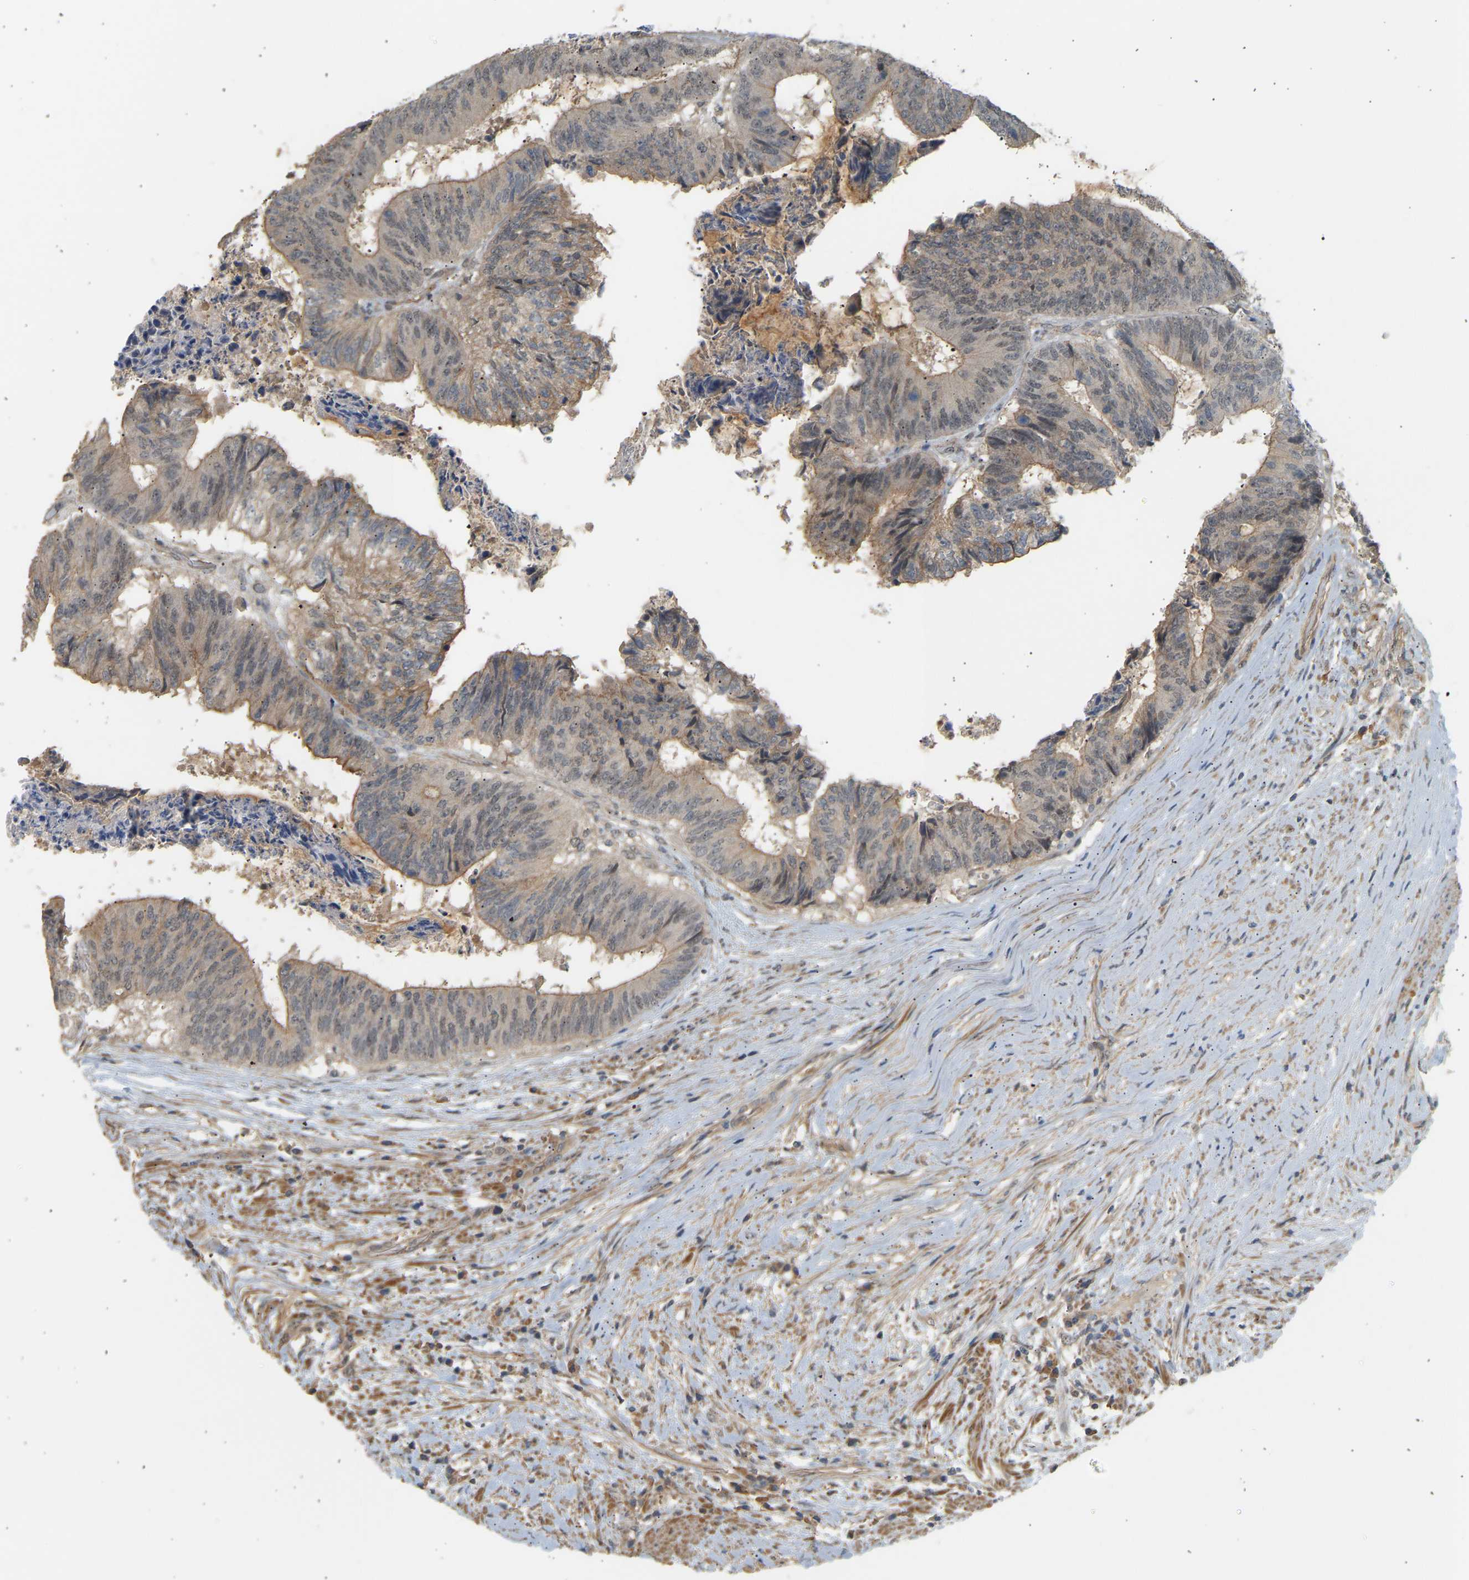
{"staining": {"intensity": "weak", "quantity": "25%-75%", "location": "cytoplasmic/membranous"}, "tissue": "colorectal cancer", "cell_type": "Tumor cells", "image_type": "cancer", "snomed": [{"axis": "morphology", "description": "Adenocarcinoma, NOS"}, {"axis": "topography", "description": "Rectum"}], "caption": "A high-resolution micrograph shows immunohistochemistry staining of colorectal cancer (adenocarcinoma), which exhibits weak cytoplasmic/membranous expression in about 25%-75% of tumor cells.", "gene": "RGL1", "patient": {"sex": "male", "age": 72}}